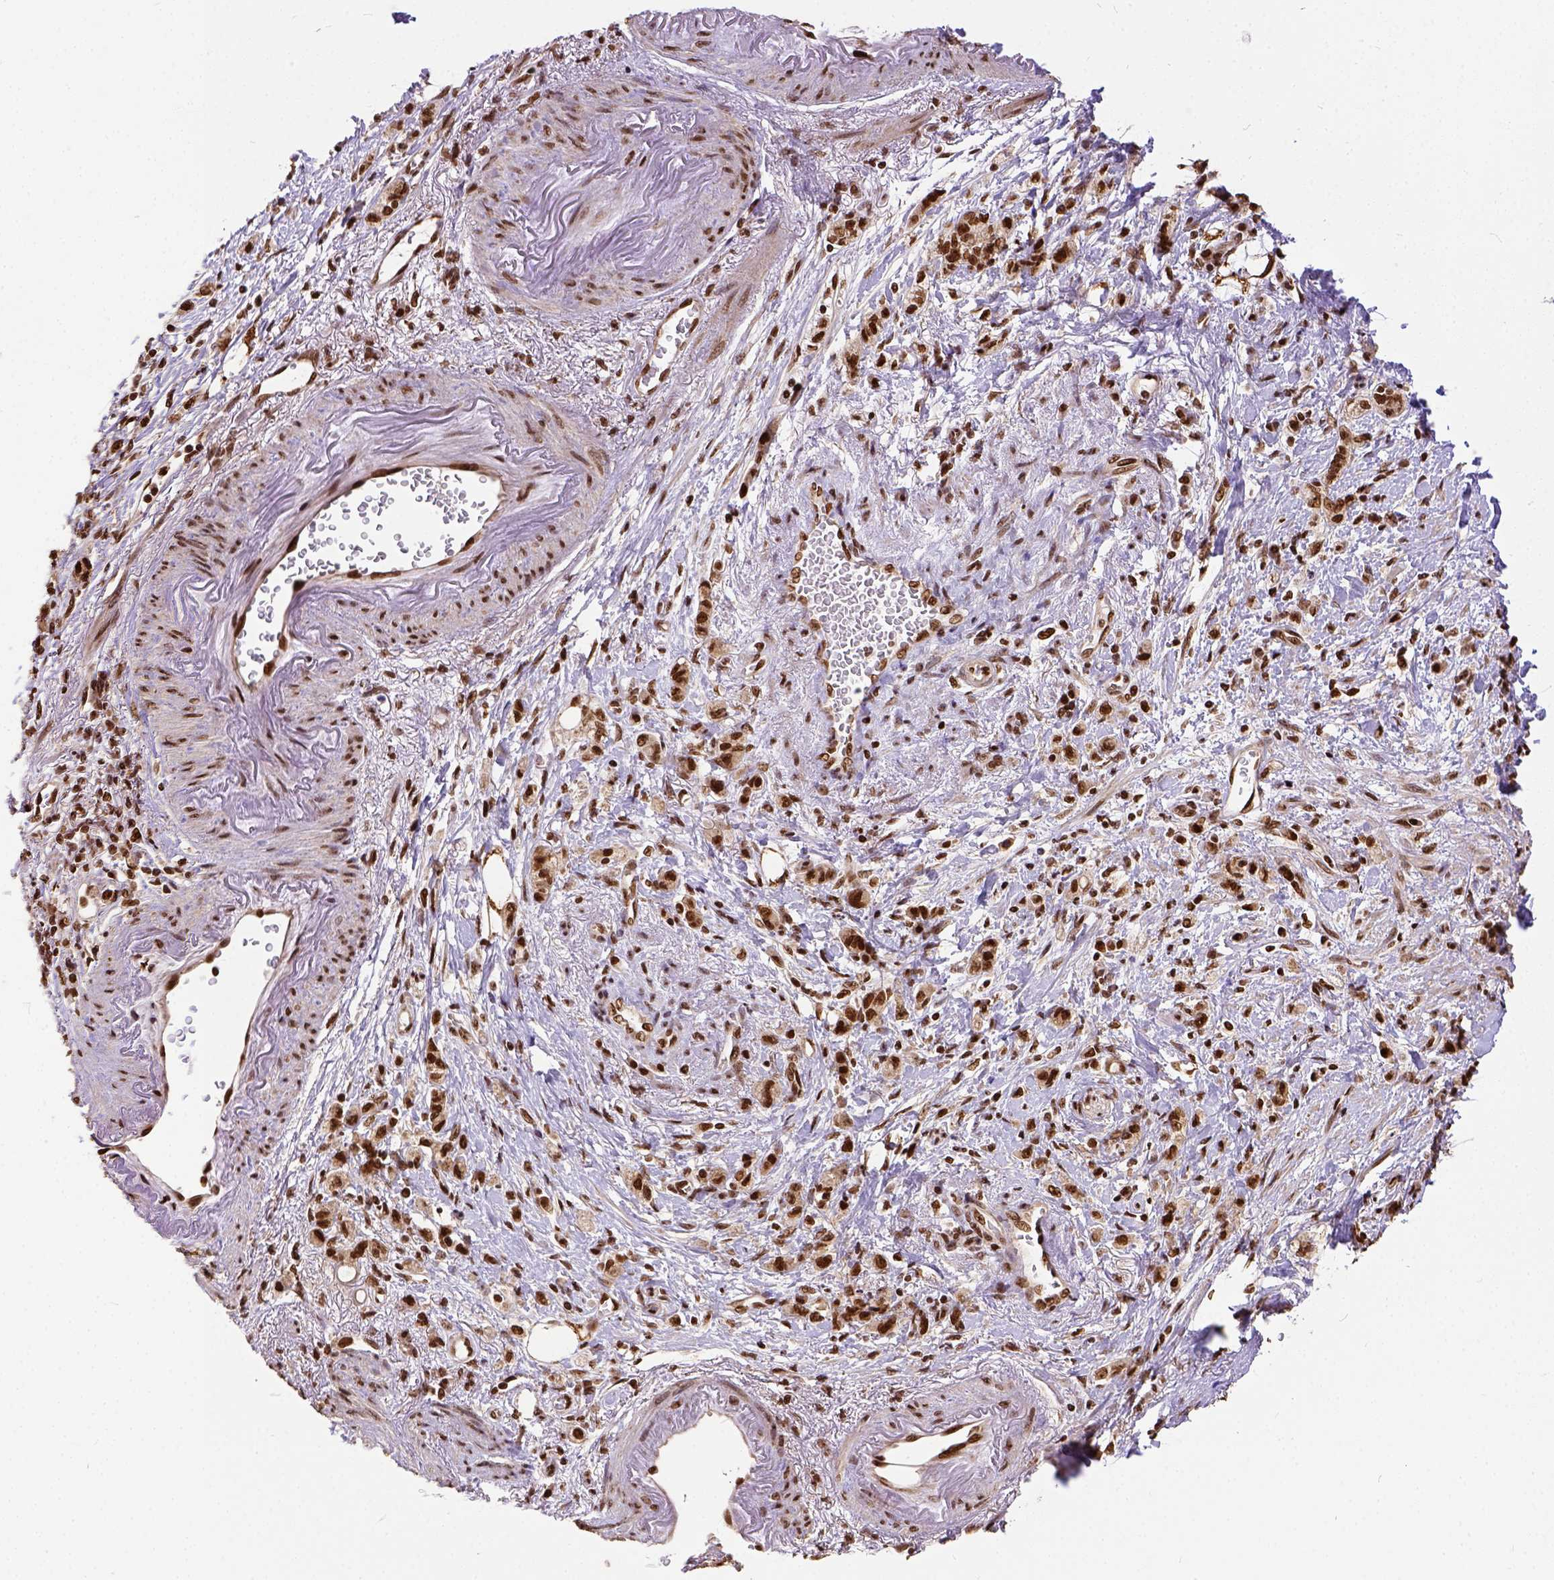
{"staining": {"intensity": "strong", "quantity": ">75%", "location": "nuclear"}, "tissue": "stomach cancer", "cell_type": "Tumor cells", "image_type": "cancer", "snomed": [{"axis": "morphology", "description": "Adenocarcinoma, NOS"}, {"axis": "topography", "description": "Stomach"}], "caption": "Stomach adenocarcinoma stained with a protein marker displays strong staining in tumor cells.", "gene": "NACC1", "patient": {"sex": "male", "age": 77}}